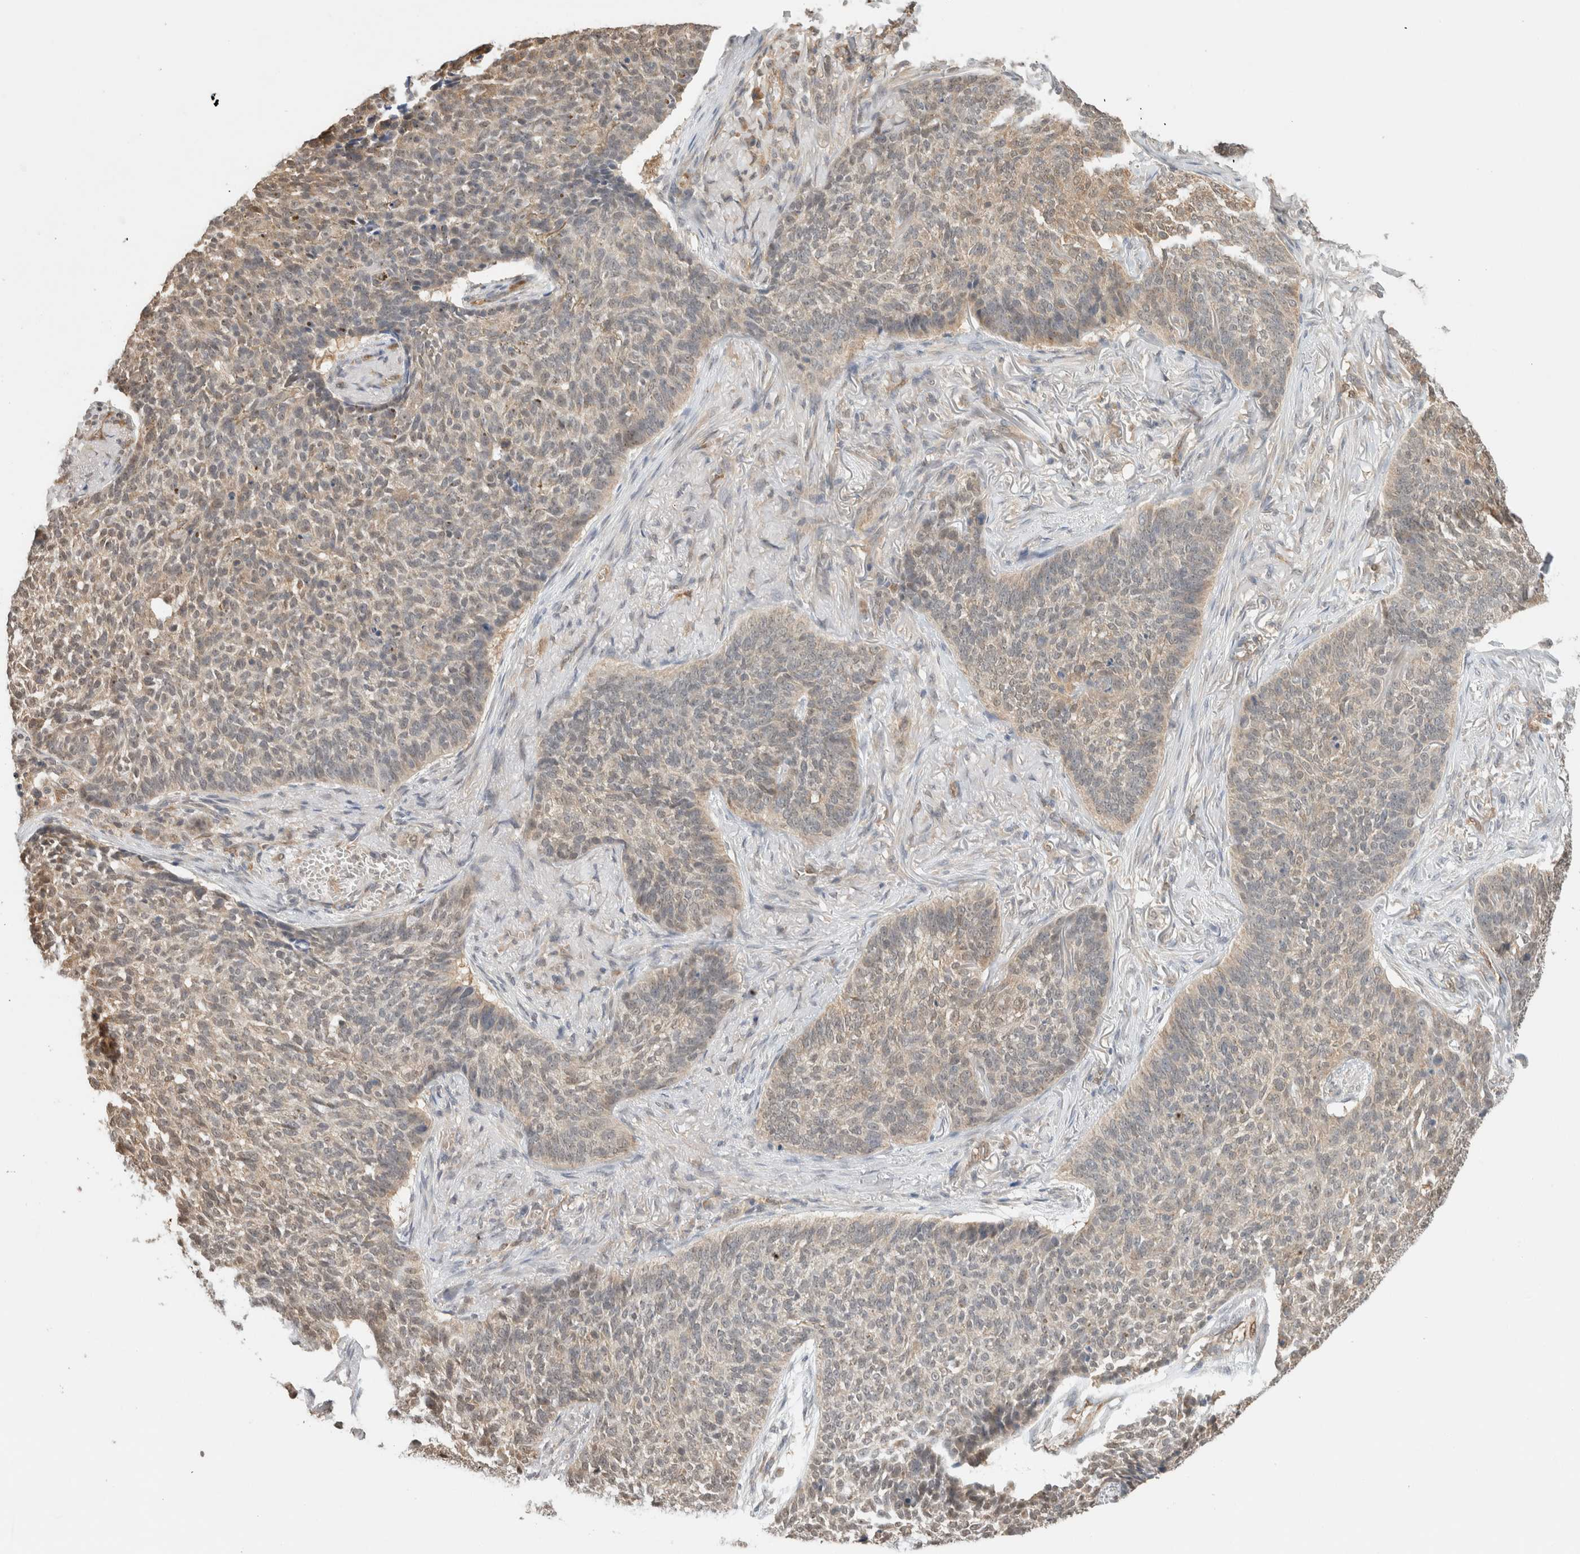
{"staining": {"intensity": "weak", "quantity": "<25%", "location": "cytoplasmic/membranous,nuclear"}, "tissue": "skin cancer", "cell_type": "Tumor cells", "image_type": "cancer", "snomed": [{"axis": "morphology", "description": "Basal cell carcinoma"}, {"axis": "topography", "description": "Skin"}], "caption": "The histopathology image displays no staining of tumor cells in skin cancer.", "gene": "CA13", "patient": {"sex": "male", "age": 85}}